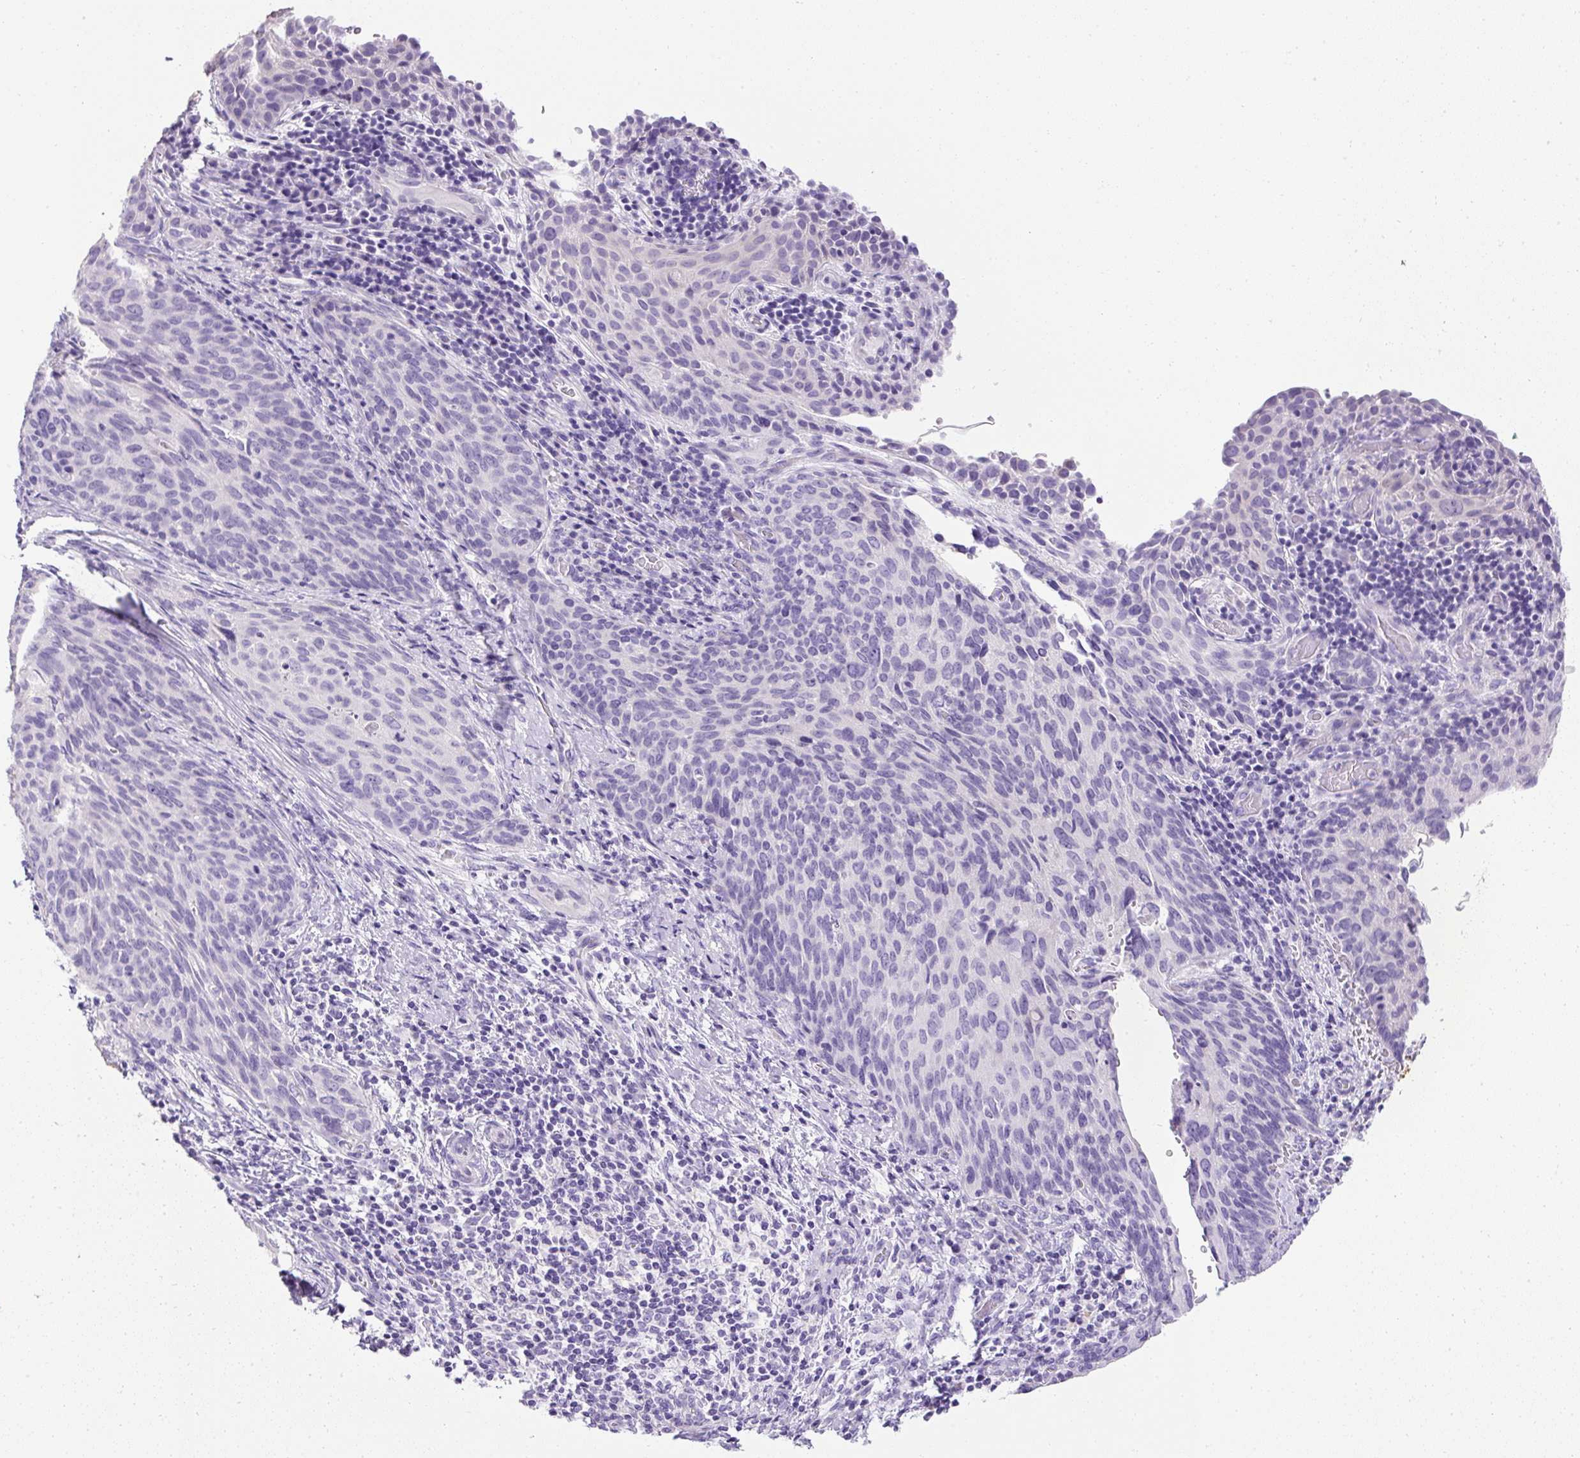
{"staining": {"intensity": "negative", "quantity": "none", "location": "none"}, "tissue": "cervical cancer", "cell_type": "Tumor cells", "image_type": "cancer", "snomed": [{"axis": "morphology", "description": "Squamous cell carcinoma, NOS"}, {"axis": "morphology", "description": "Adenocarcinoma, NOS"}, {"axis": "topography", "description": "Cervix"}], "caption": "Human cervical squamous cell carcinoma stained for a protein using immunohistochemistry displays no expression in tumor cells.", "gene": "C2CD4C", "patient": {"sex": "female", "age": 52}}